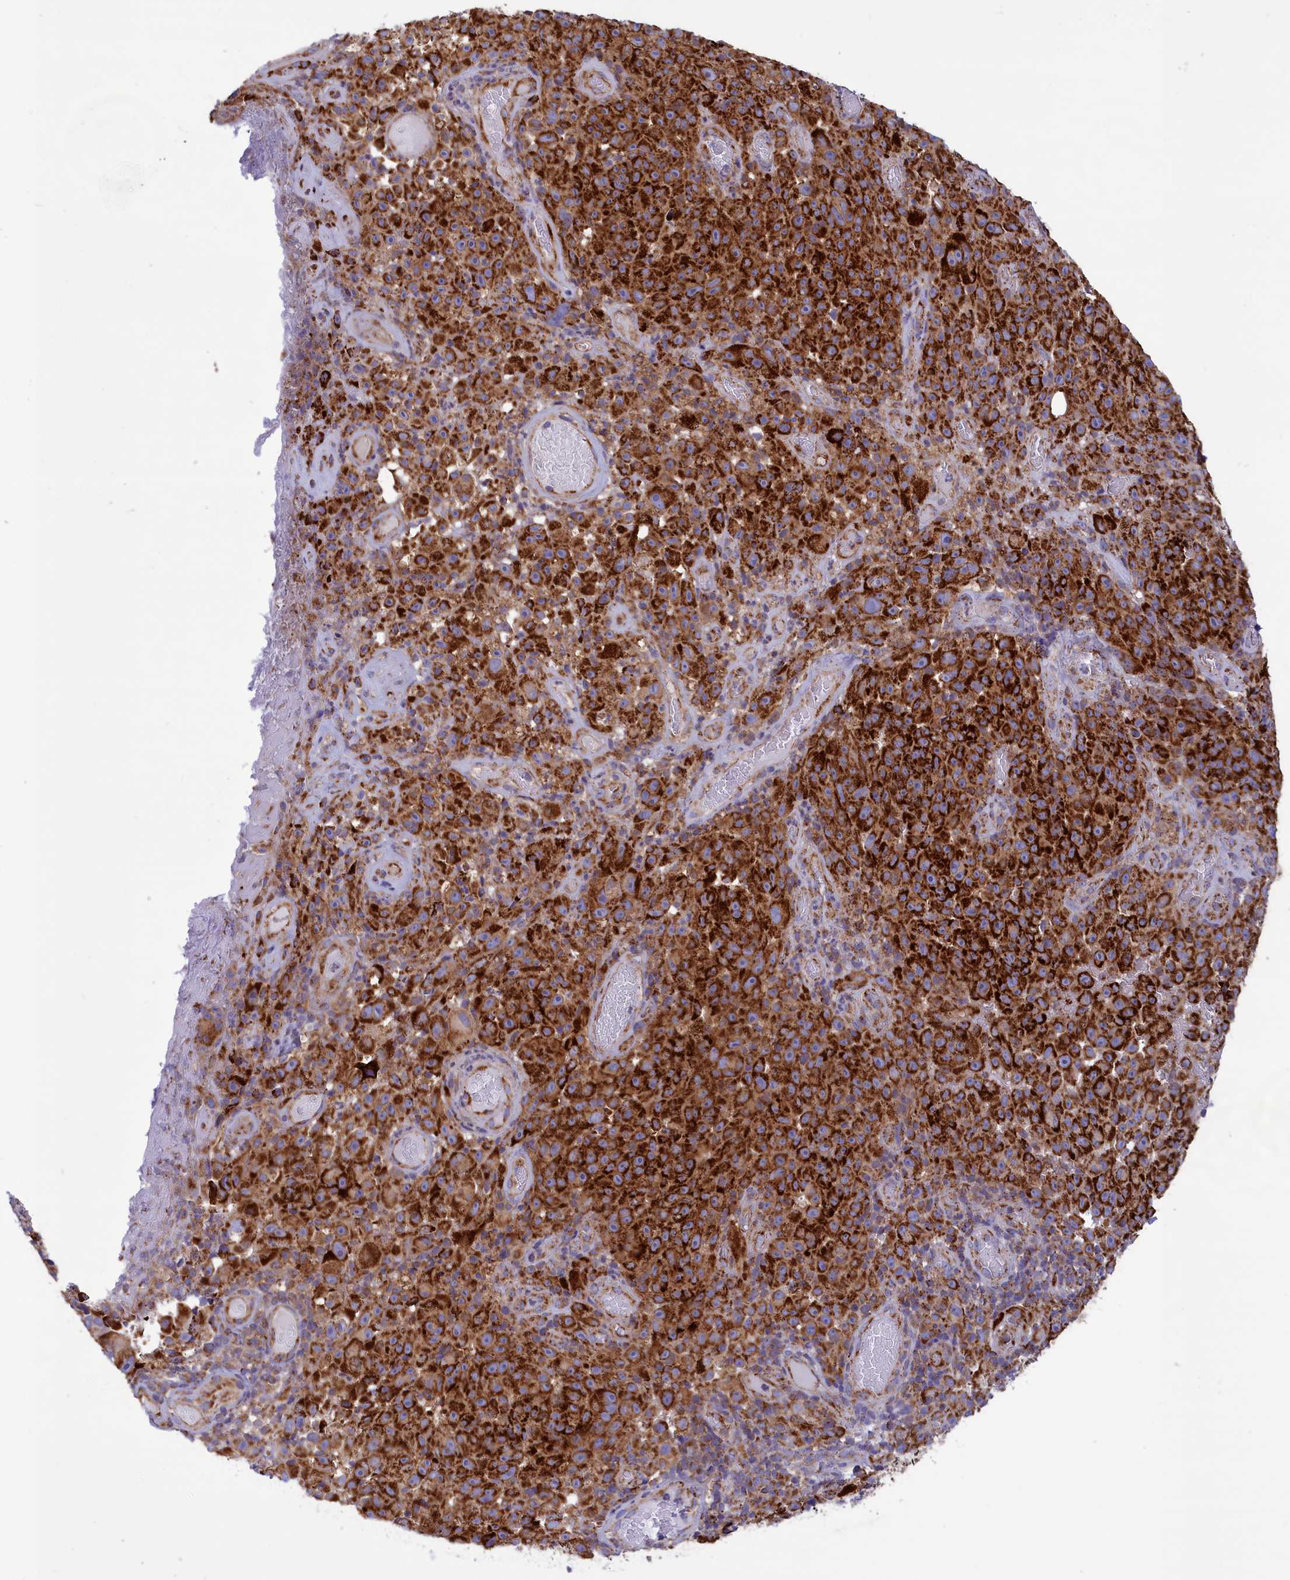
{"staining": {"intensity": "strong", "quantity": ">75%", "location": "cytoplasmic/membranous"}, "tissue": "melanoma", "cell_type": "Tumor cells", "image_type": "cancer", "snomed": [{"axis": "morphology", "description": "Malignant melanoma, NOS"}, {"axis": "topography", "description": "Skin"}], "caption": "A high-resolution micrograph shows immunohistochemistry (IHC) staining of malignant melanoma, which shows strong cytoplasmic/membranous staining in approximately >75% of tumor cells. (brown staining indicates protein expression, while blue staining denotes nuclei).", "gene": "ISOC2", "patient": {"sex": "female", "age": 82}}